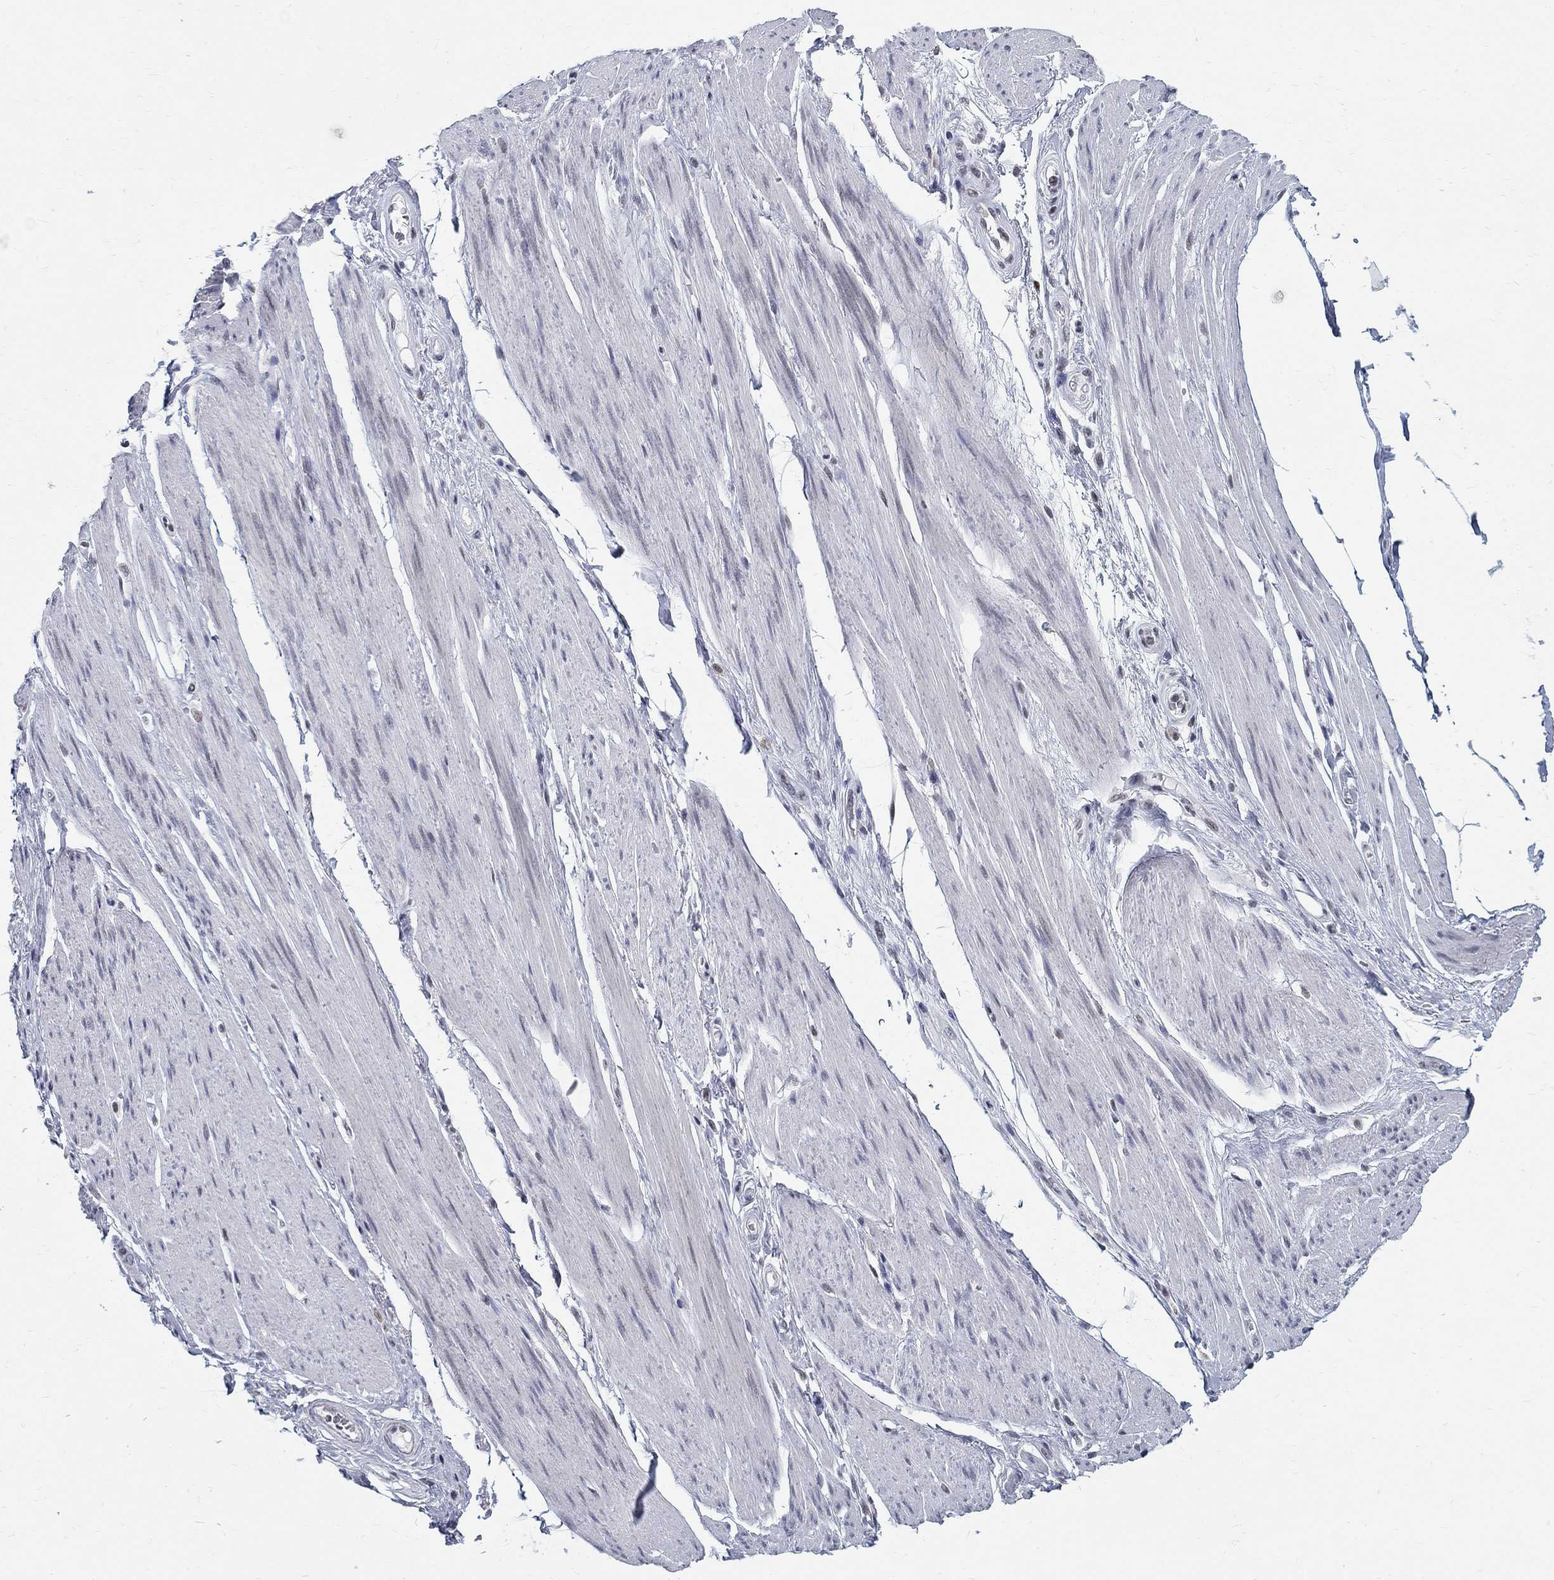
{"staining": {"intensity": "negative", "quantity": "none", "location": "none"}, "tissue": "skeletal muscle", "cell_type": "Myocytes", "image_type": "normal", "snomed": [{"axis": "morphology", "description": "Normal tissue, NOS"}, {"axis": "topography", "description": "Skeletal muscle"}, {"axis": "topography", "description": "Anal"}, {"axis": "topography", "description": "Peripheral nerve tissue"}], "caption": "Normal skeletal muscle was stained to show a protein in brown. There is no significant staining in myocytes. (DAB (3,3'-diaminobenzidine) immunohistochemistry (IHC) visualized using brightfield microscopy, high magnification).", "gene": "BHLHE22", "patient": {"sex": "male", "age": 53}}